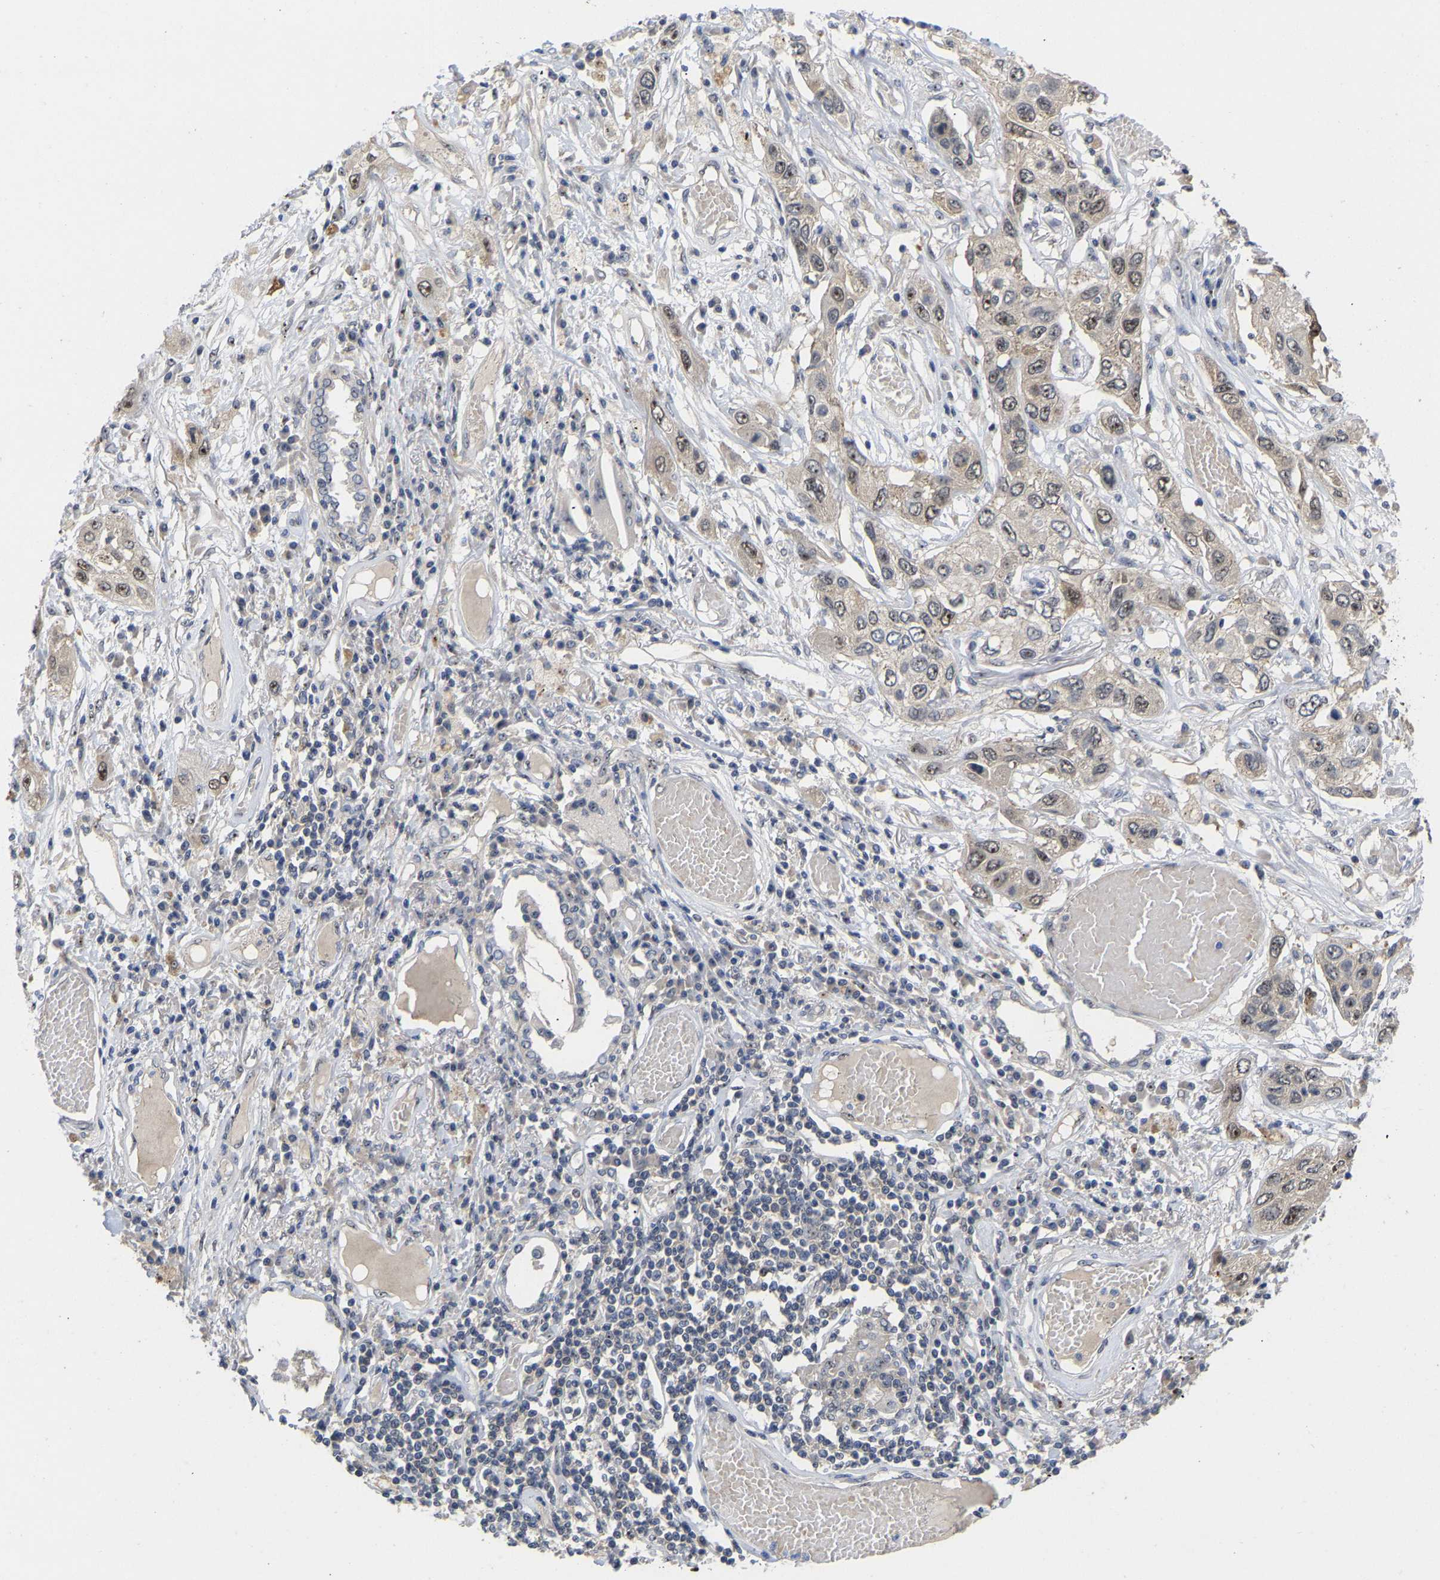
{"staining": {"intensity": "weak", "quantity": ">75%", "location": "cytoplasmic/membranous,nuclear"}, "tissue": "lung cancer", "cell_type": "Tumor cells", "image_type": "cancer", "snomed": [{"axis": "morphology", "description": "Squamous cell carcinoma, NOS"}, {"axis": "topography", "description": "Lung"}], "caption": "Immunohistochemistry (IHC) of human squamous cell carcinoma (lung) exhibits low levels of weak cytoplasmic/membranous and nuclear staining in about >75% of tumor cells.", "gene": "NLE1", "patient": {"sex": "male", "age": 71}}